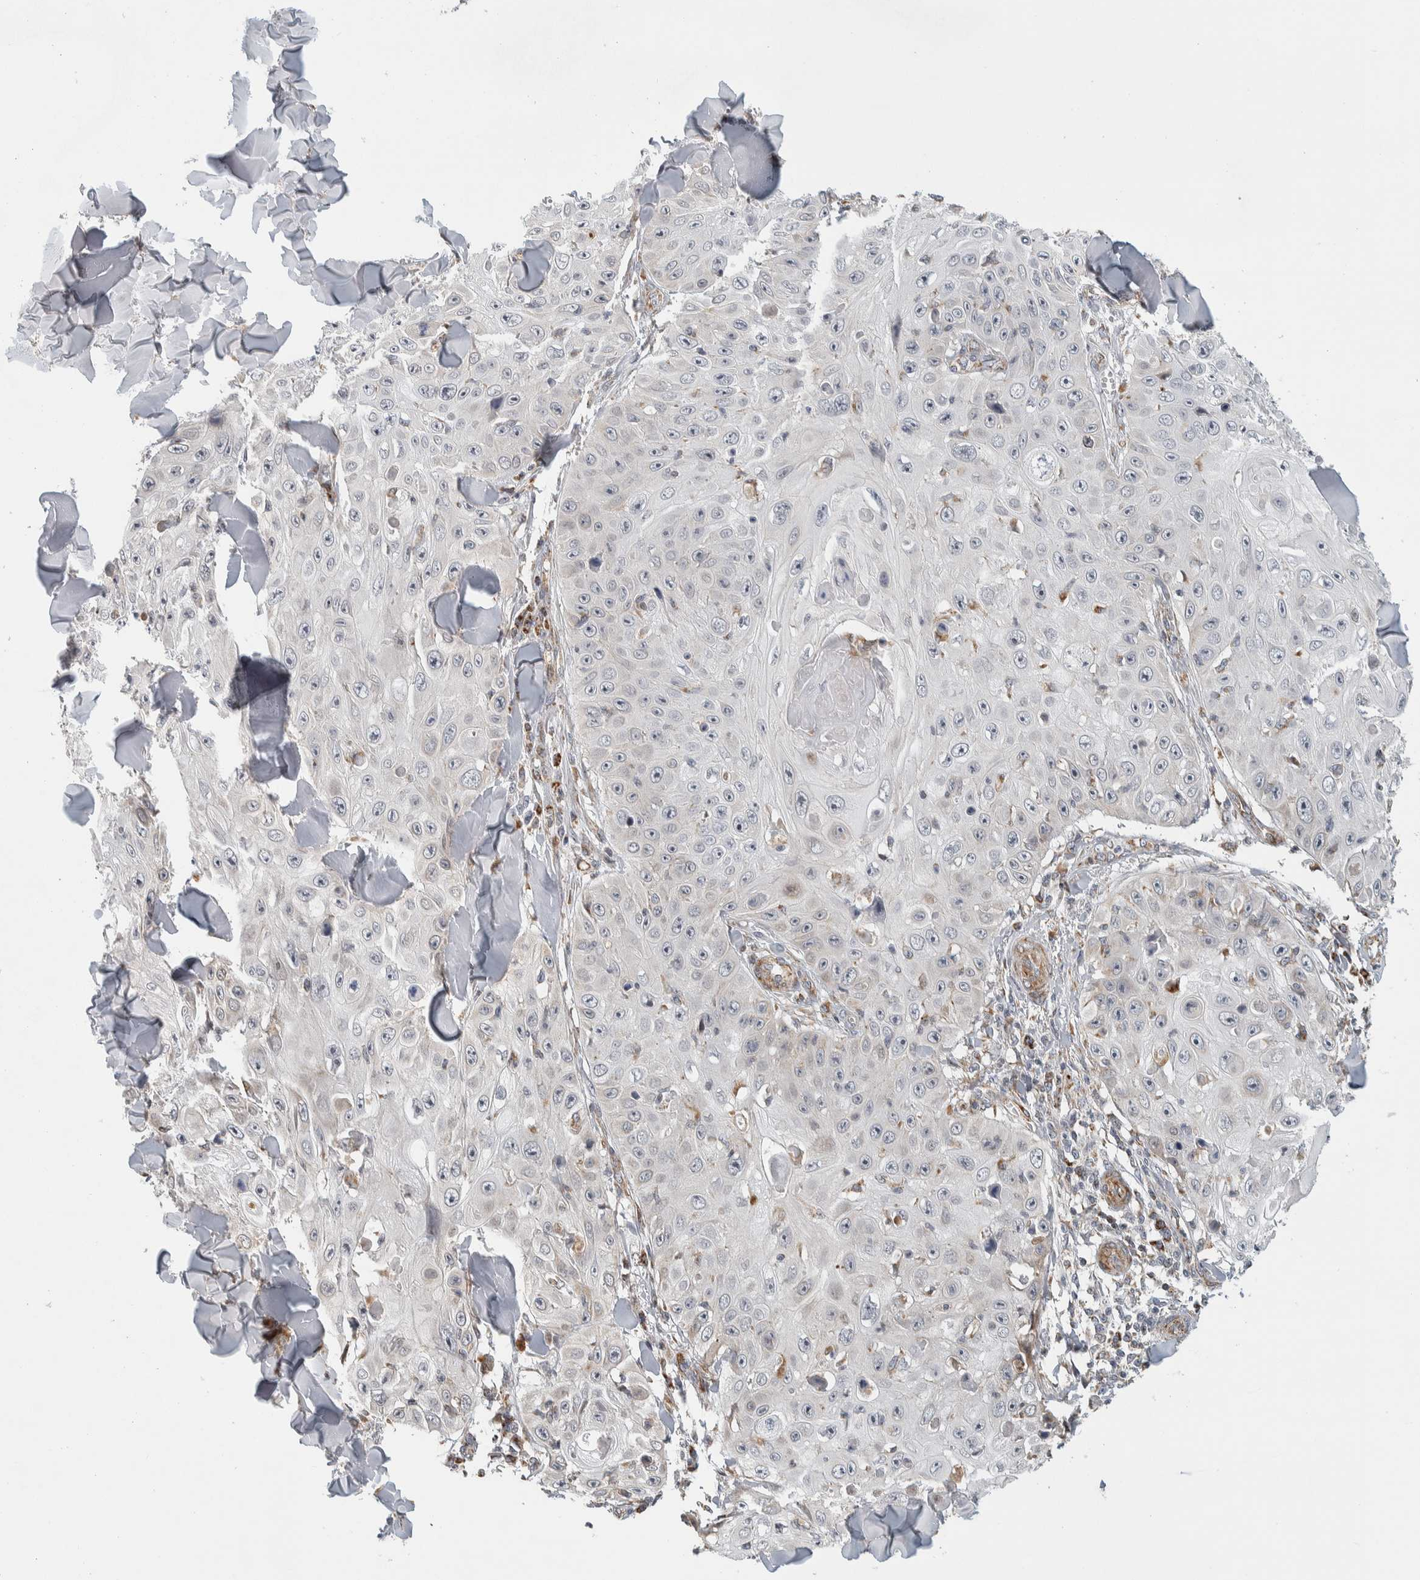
{"staining": {"intensity": "negative", "quantity": "none", "location": "none"}, "tissue": "skin cancer", "cell_type": "Tumor cells", "image_type": "cancer", "snomed": [{"axis": "morphology", "description": "Squamous cell carcinoma, NOS"}, {"axis": "topography", "description": "Skin"}], "caption": "This is an immunohistochemistry (IHC) image of human skin cancer. There is no expression in tumor cells.", "gene": "AFP", "patient": {"sex": "male", "age": 86}}